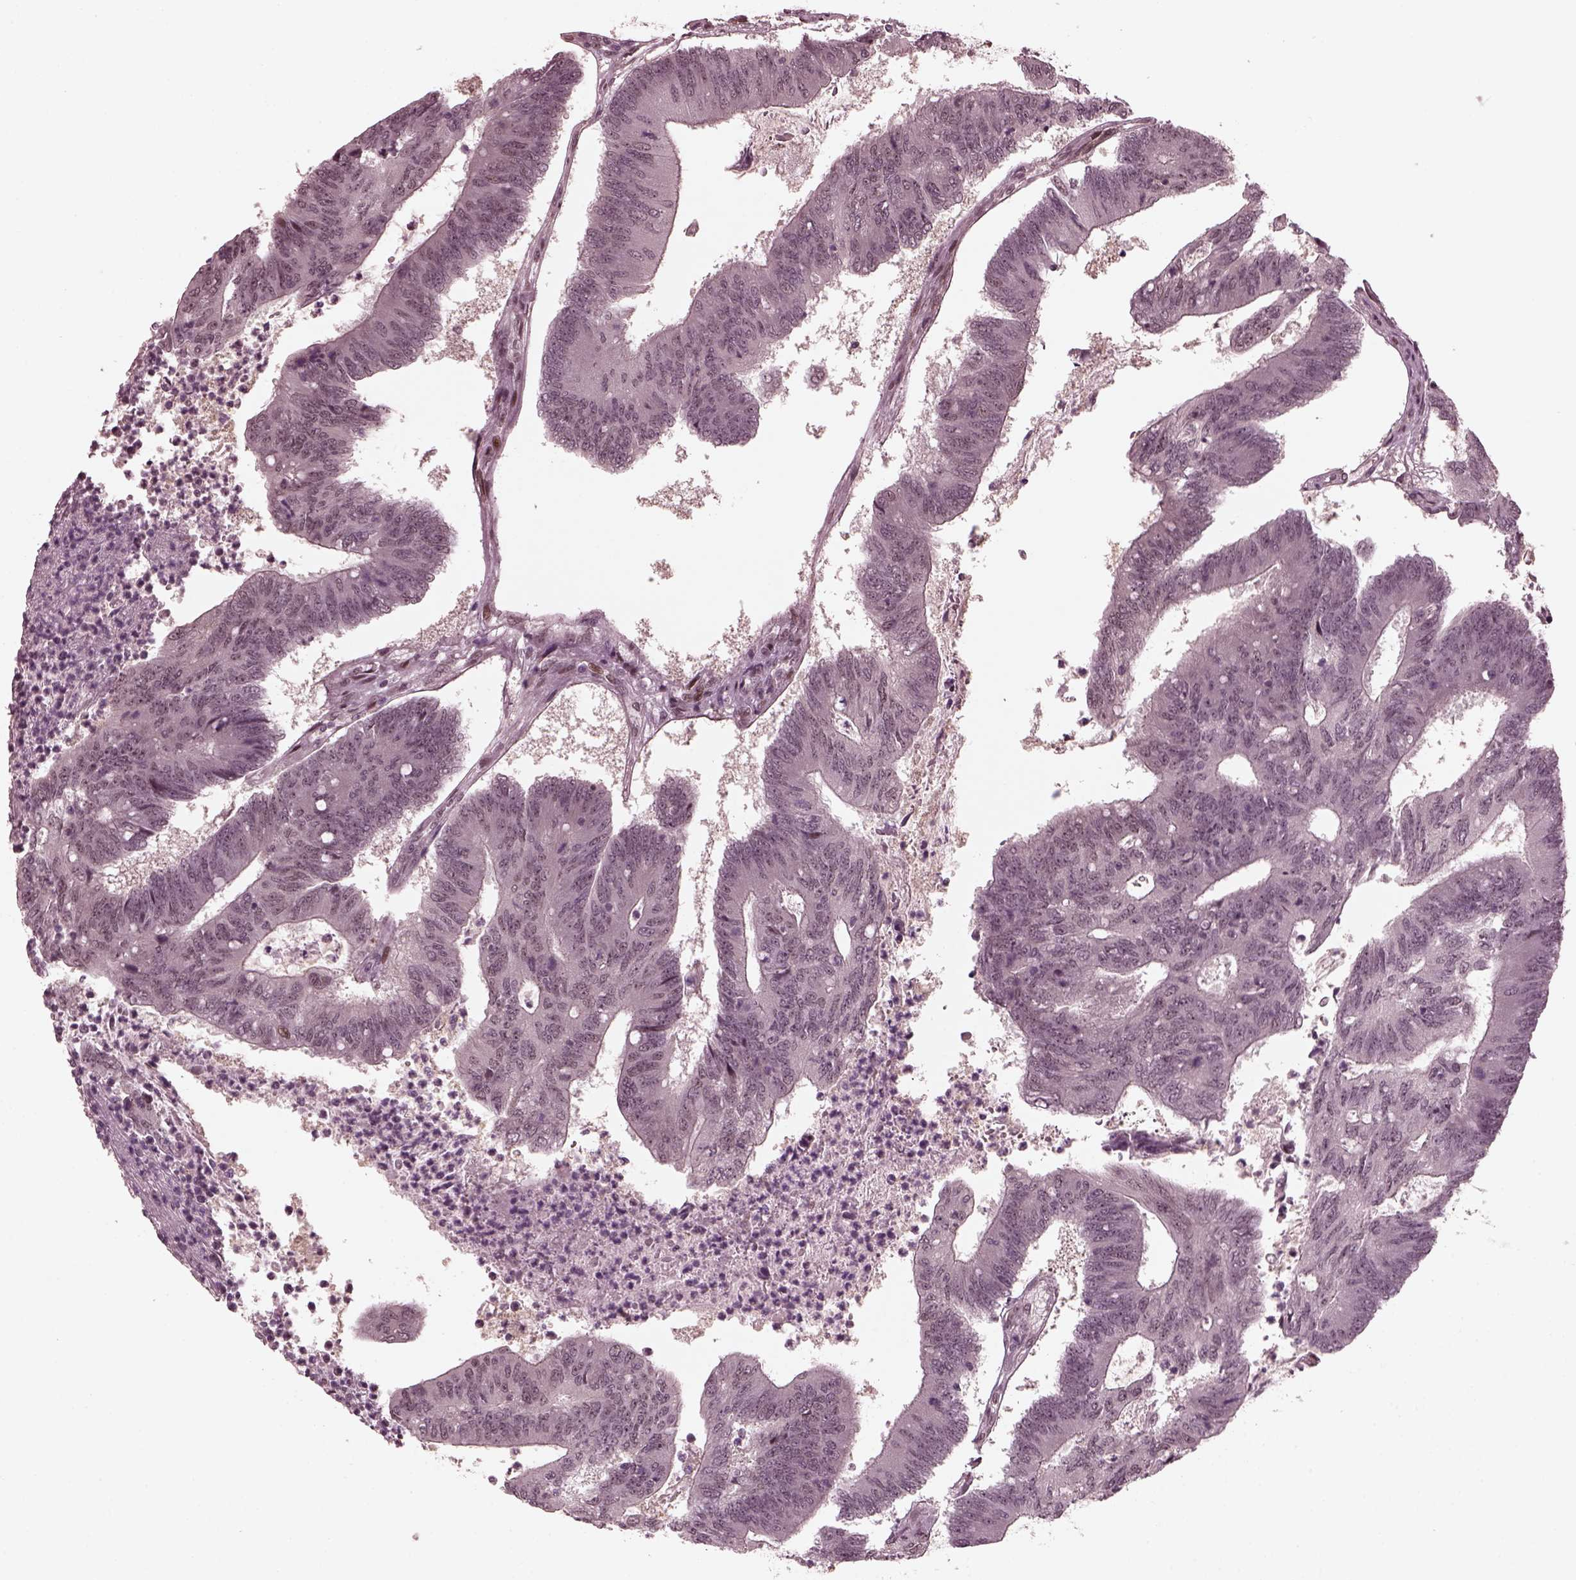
{"staining": {"intensity": "negative", "quantity": "none", "location": "none"}, "tissue": "colorectal cancer", "cell_type": "Tumor cells", "image_type": "cancer", "snomed": [{"axis": "morphology", "description": "Adenocarcinoma, NOS"}, {"axis": "topography", "description": "Colon"}], "caption": "Immunohistochemistry micrograph of colorectal cancer stained for a protein (brown), which displays no expression in tumor cells.", "gene": "TRIB3", "patient": {"sex": "female", "age": 70}}